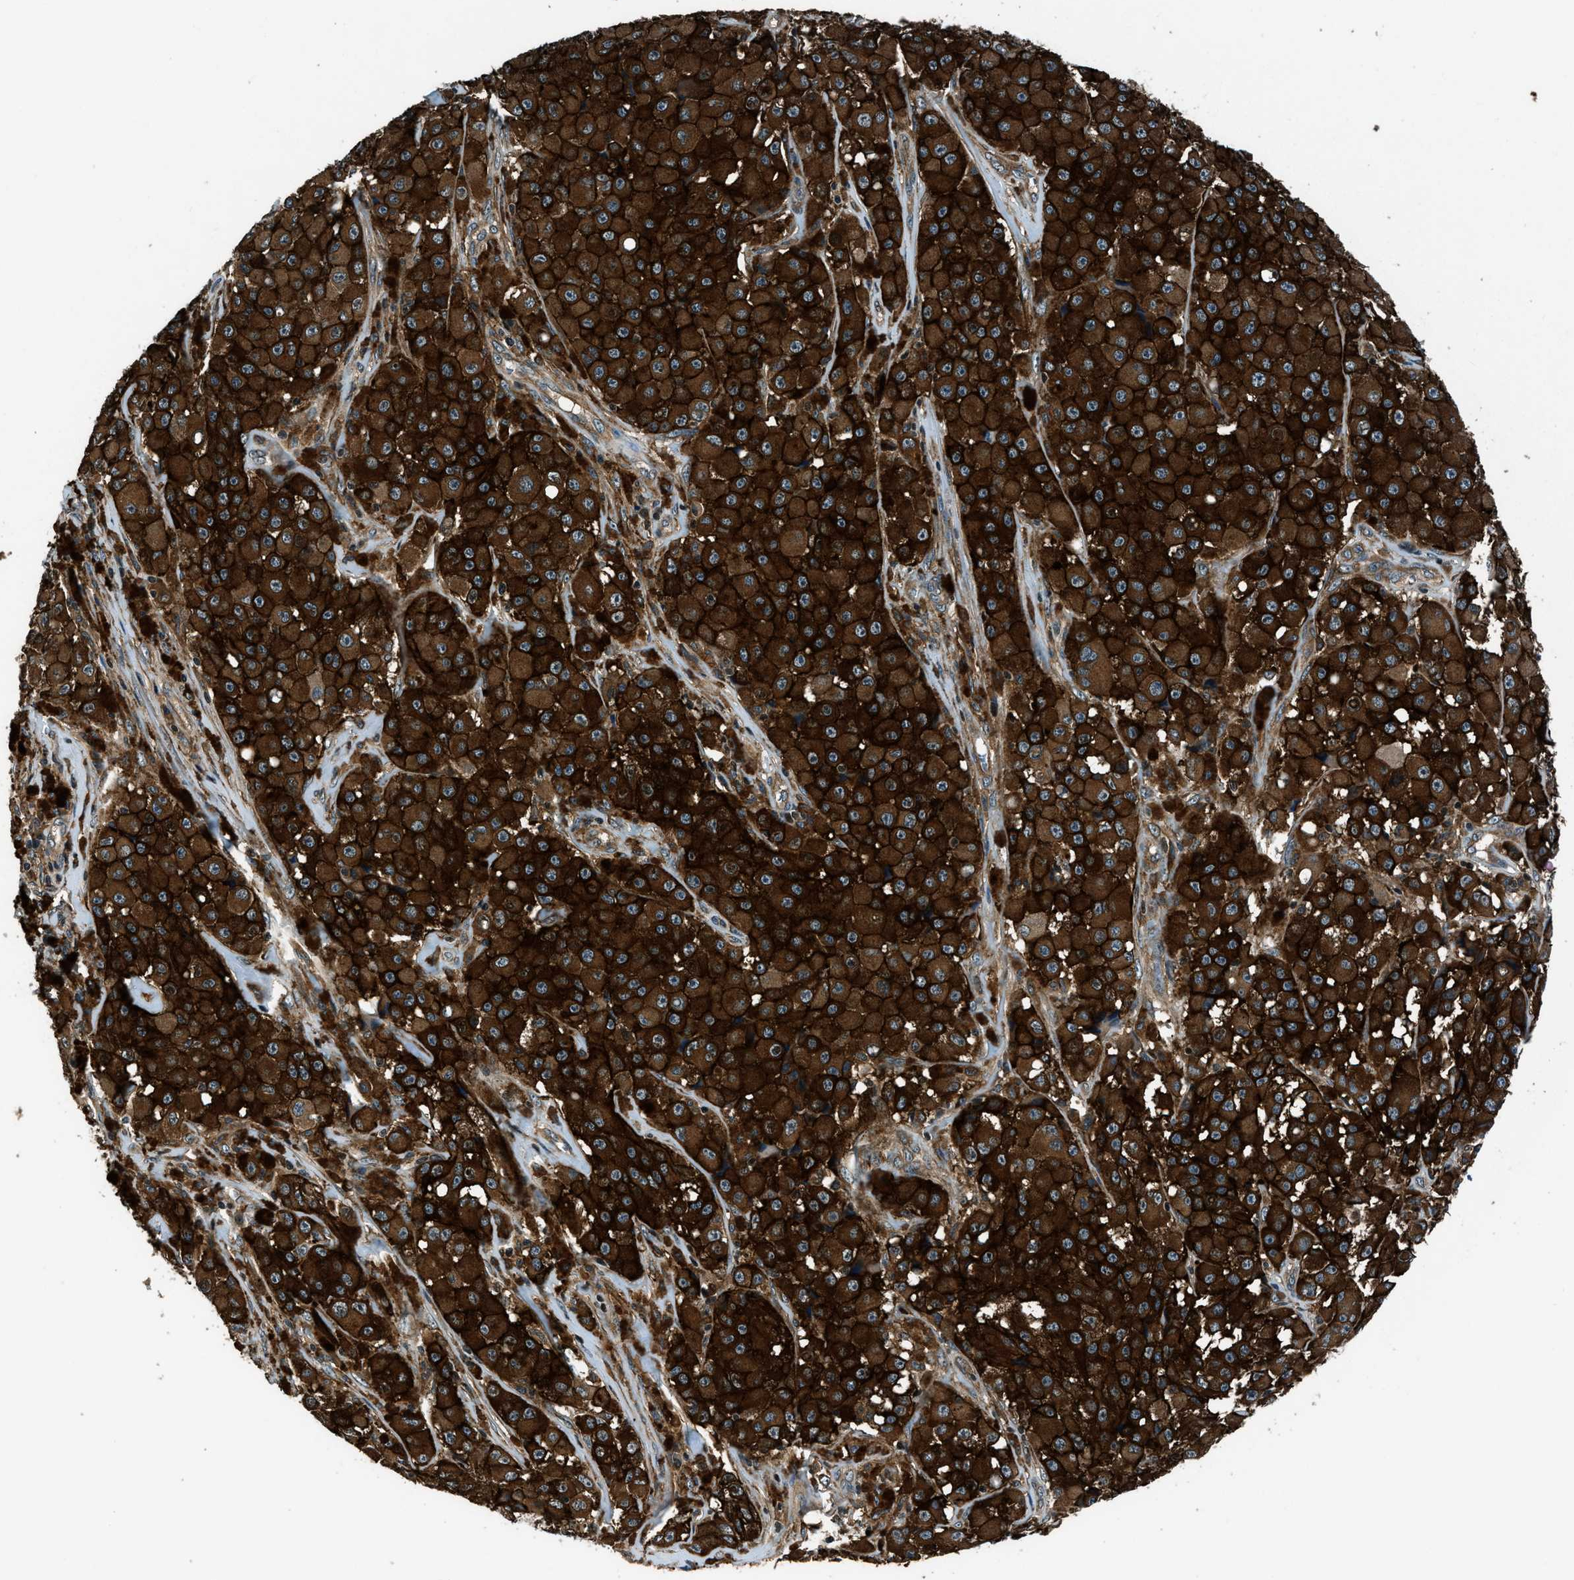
{"staining": {"intensity": "strong", "quantity": ">75%", "location": "cytoplasmic/membranous"}, "tissue": "melanoma", "cell_type": "Tumor cells", "image_type": "cancer", "snomed": [{"axis": "morphology", "description": "Malignant melanoma, NOS"}, {"axis": "topography", "description": "Skin"}], "caption": "IHC (DAB (3,3'-diaminobenzidine)) staining of malignant melanoma exhibits strong cytoplasmic/membranous protein expression in about >75% of tumor cells.", "gene": "ARHGEF11", "patient": {"sex": "male", "age": 84}}